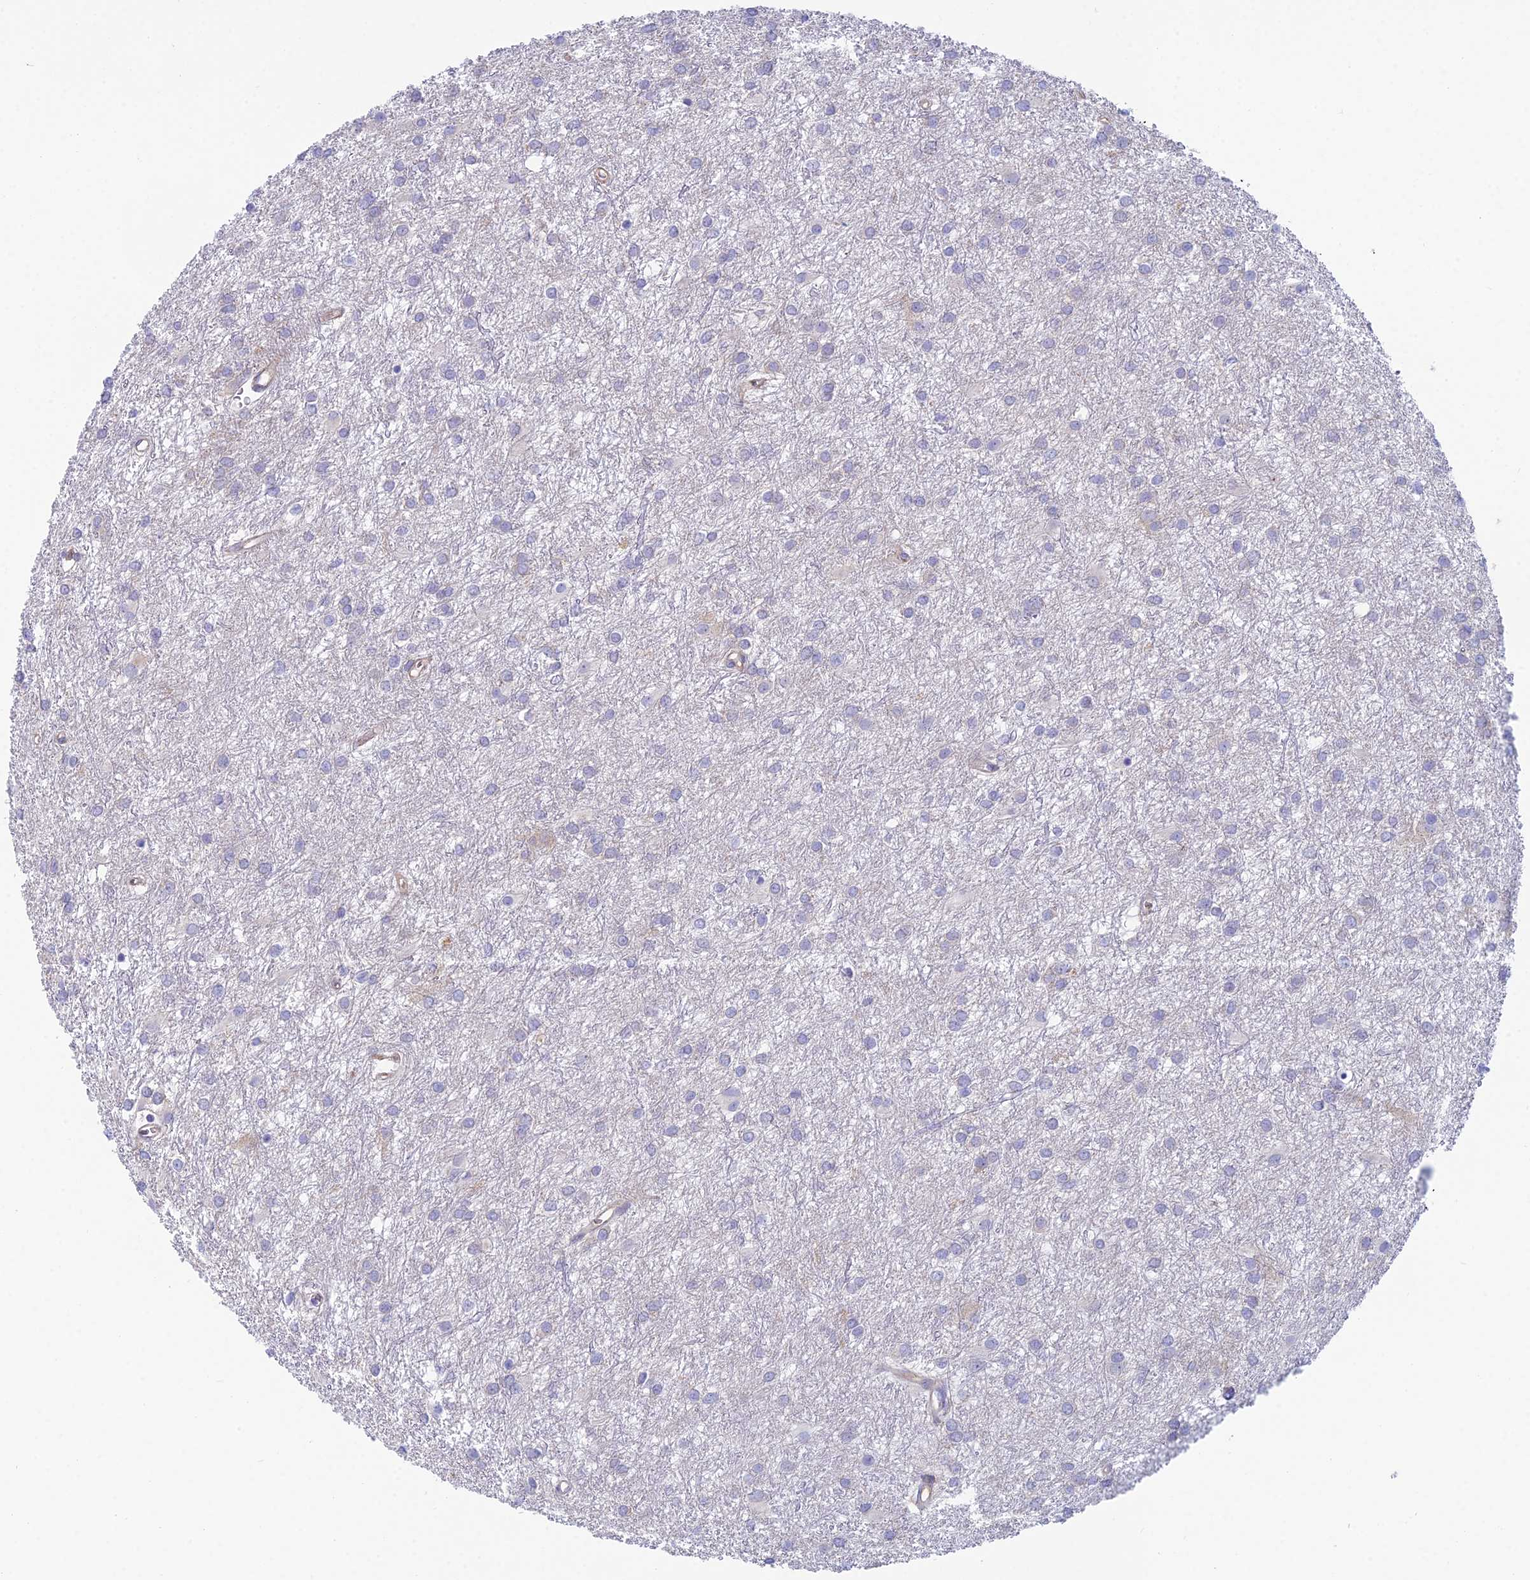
{"staining": {"intensity": "negative", "quantity": "none", "location": "none"}, "tissue": "glioma", "cell_type": "Tumor cells", "image_type": "cancer", "snomed": [{"axis": "morphology", "description": "Glioma, malignant, High grade"}, {"axis": "topography", "description": "Brain"}], "caption": "This image is of malignant glioma (high-grade) stained with immunohistochemistry to label a protein in brown with the nuclei are counter-stained blue. There is no positivity in tumor cells.", "gene": "ZNF564", "patient": {"sex": "female", "age": 50}}